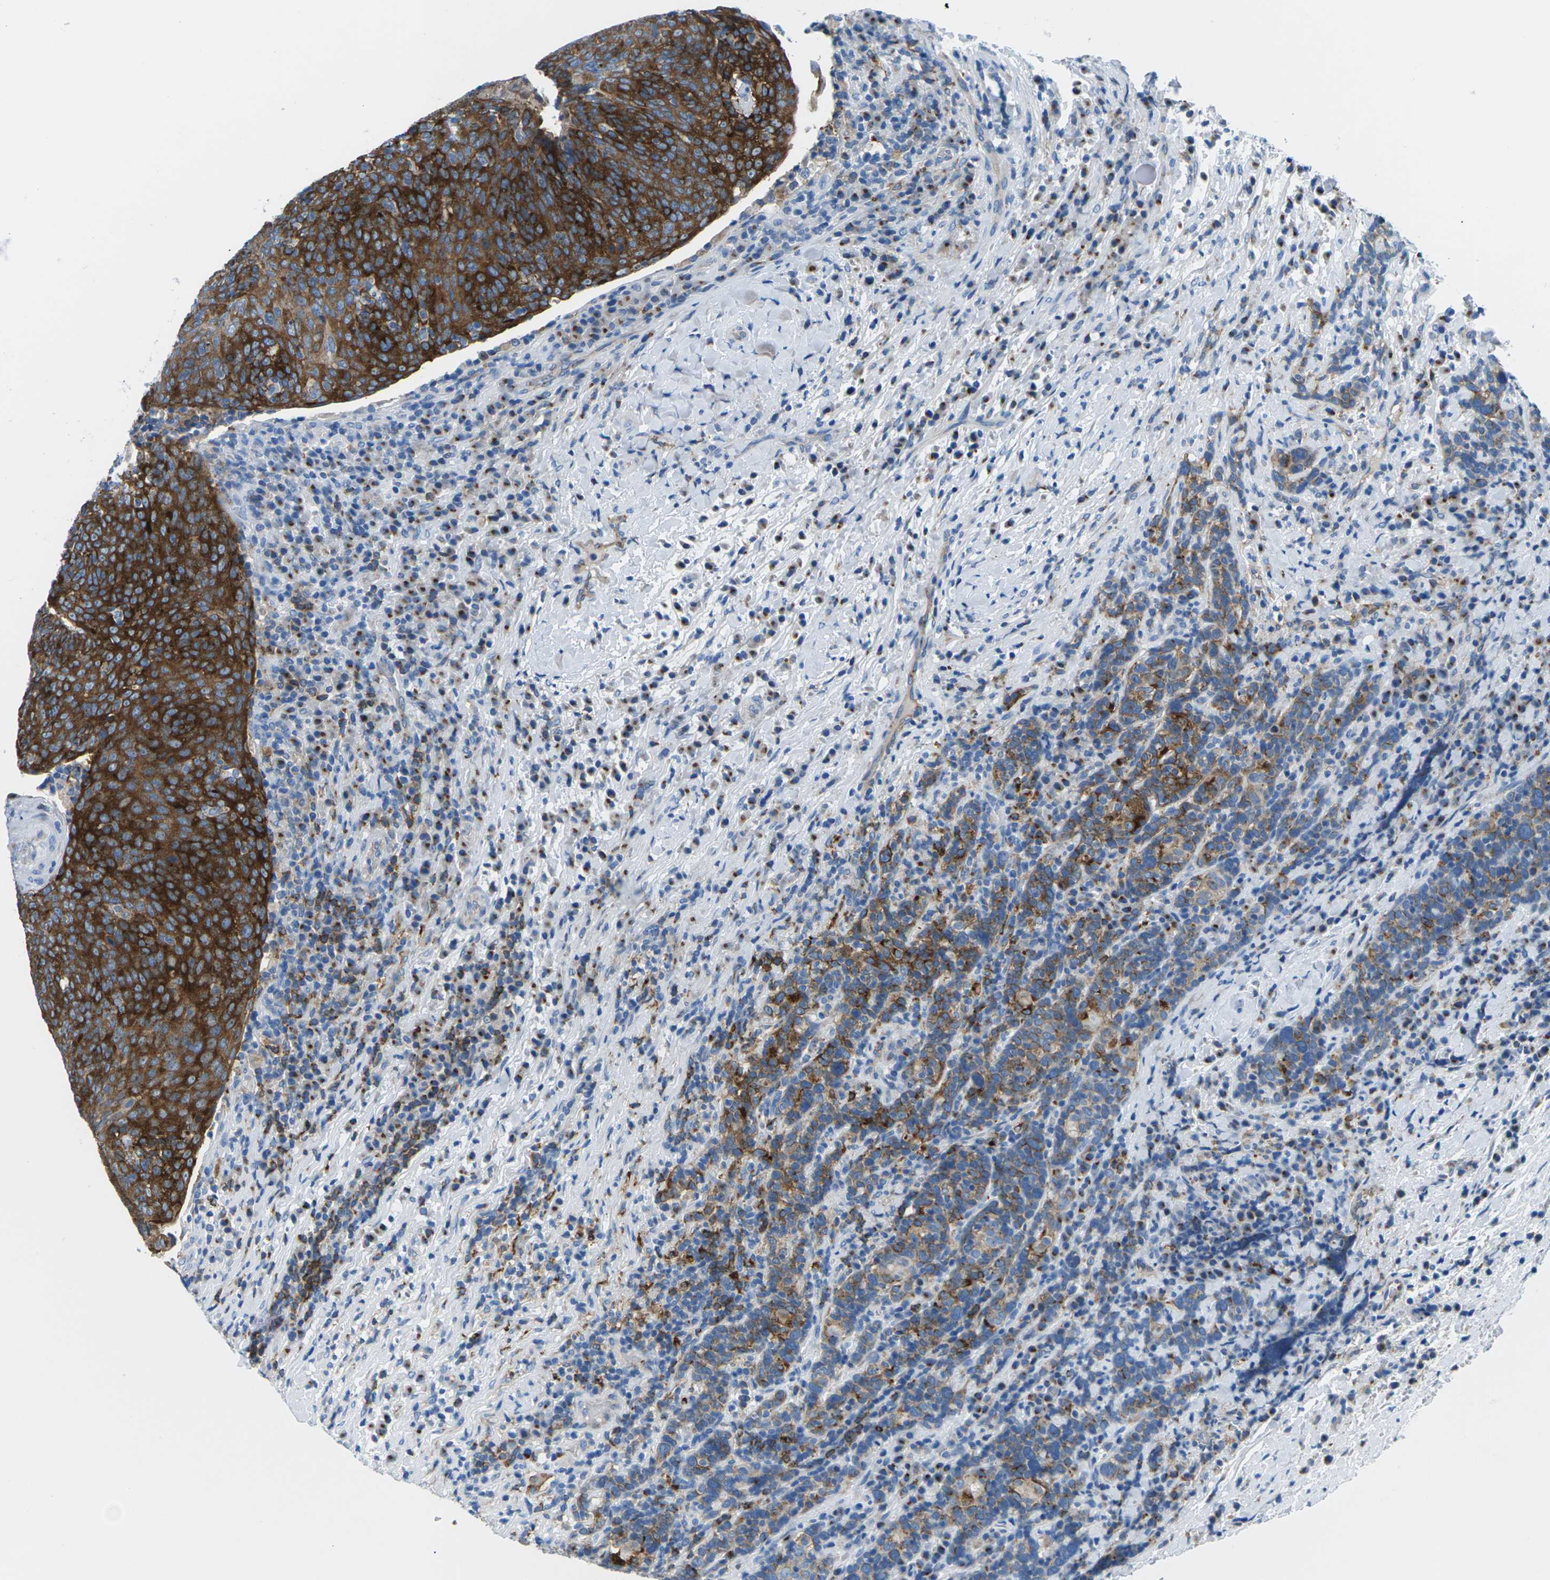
{"staining": {"intensity": "strong", "quantity": ">75%", "location": "cytoplasmic/membranous"}, "tissue": "head and neck cancer", "cell_type": "Tumor cells", "image_type": "cancer", "snomed": [{"axis": "morphology", "description": "Squamous cell carcinoma, NOS"}, {"axis": "morphology", "description": "Squamous cell carcinoma, metastatic, NOS"}, {"axis": "topography", "description": "Lymph node"}, {"axis": "topography", "description": "Head-Neck"}], "caption": "This histopathology image displays head and neck squamous cell carcinoma stained with immunohistochemistry (IHC) to label a protein in brown. The cytoplasmic/membranous of tumor cells show strong positivity for the protein. Nuclei are counter-stained blue.", "gene": "SYNGR2", "patient": {"sex": "male", "age": 62}}